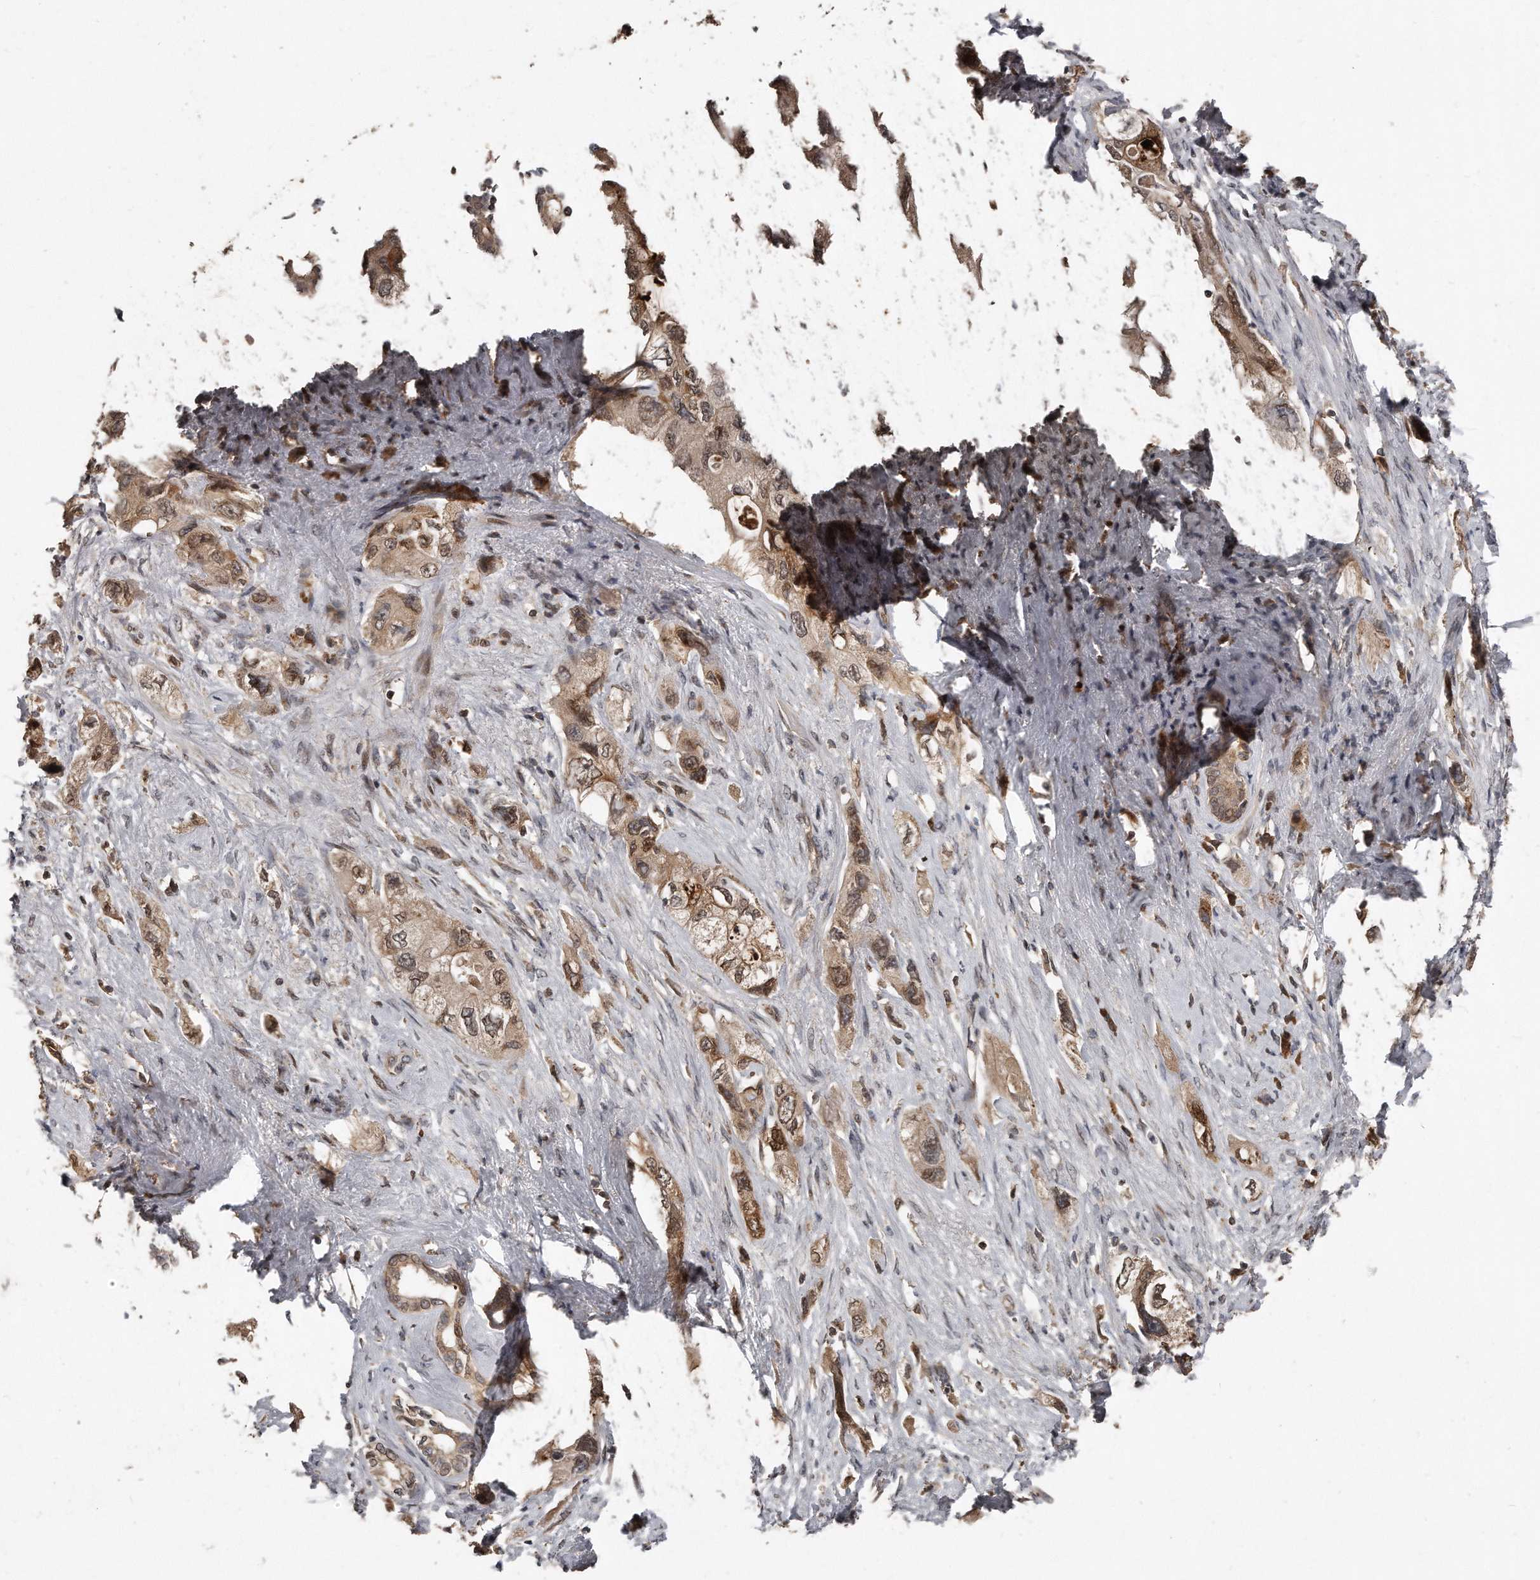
{"staining": {"intensity": "moderate", "quantity": ">75%", "location": "cytoplasmic/membranous,nuclear"}, "tissue": "pancreatic cancer", "cell_type": "Tumor cells", "image_type": "cancer", "snomed": [{"axis": "morphology", "description": "Adenocarcinoma, NOS"}, {"axis": "topography", "description": "Pancreas"}], "caption": "Brown immunohistochemical staining in human pancreatic cancer (adenocarcinoma) demonstrates moderate cytoplasmic/membranous and nuclear positivity in about >75% of tumor cells. The staining was performed using DAB to visualize the protein expression in brown, while the nuclei were stained in blue with hematoxylin (Magnification: 20x).", "gene": "GCH1", "patient": {"sex": "female", "age": 73}}